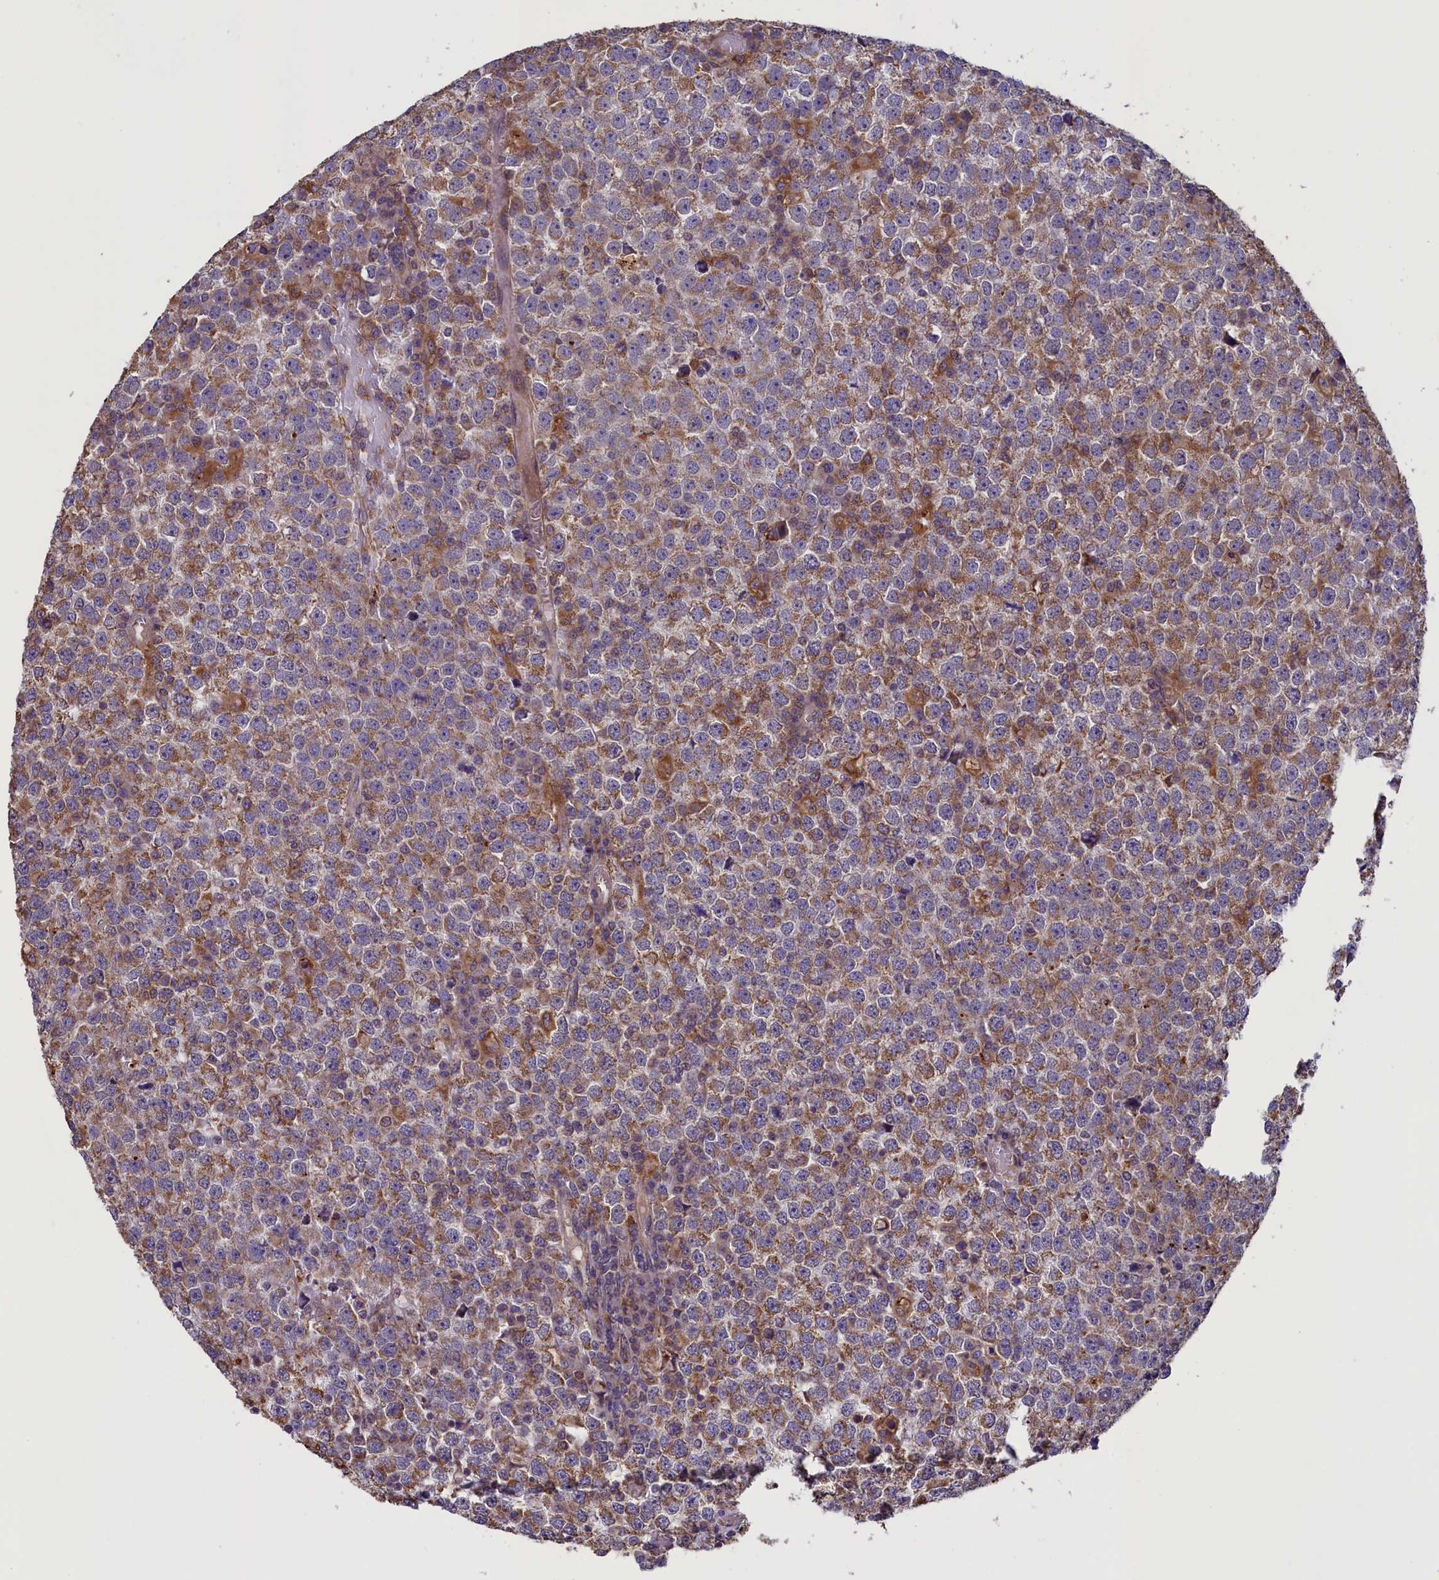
{"staining": {"intensity": "moderate", "quantity": "25%-75%", "location": "cytoplasmic/membranous"}, "tissue": "testis cancer", "cell_type": "Tumor cells", "image_type": "cancer", "snomed": [{"axis": "morphology", "description": "Seminoma, NOS"}, {"axis": "topography", "description": "Testis"}], "caption": "High-power microscopy captured an immunohistochemistry (IHC) micrograph of testis cancer, revealing moderate cytoplasmic/membranous expression in about 25%-75% of tumor cells.", "gene": "ACAD8", "patient": {"sex": "male", "age": 65}}